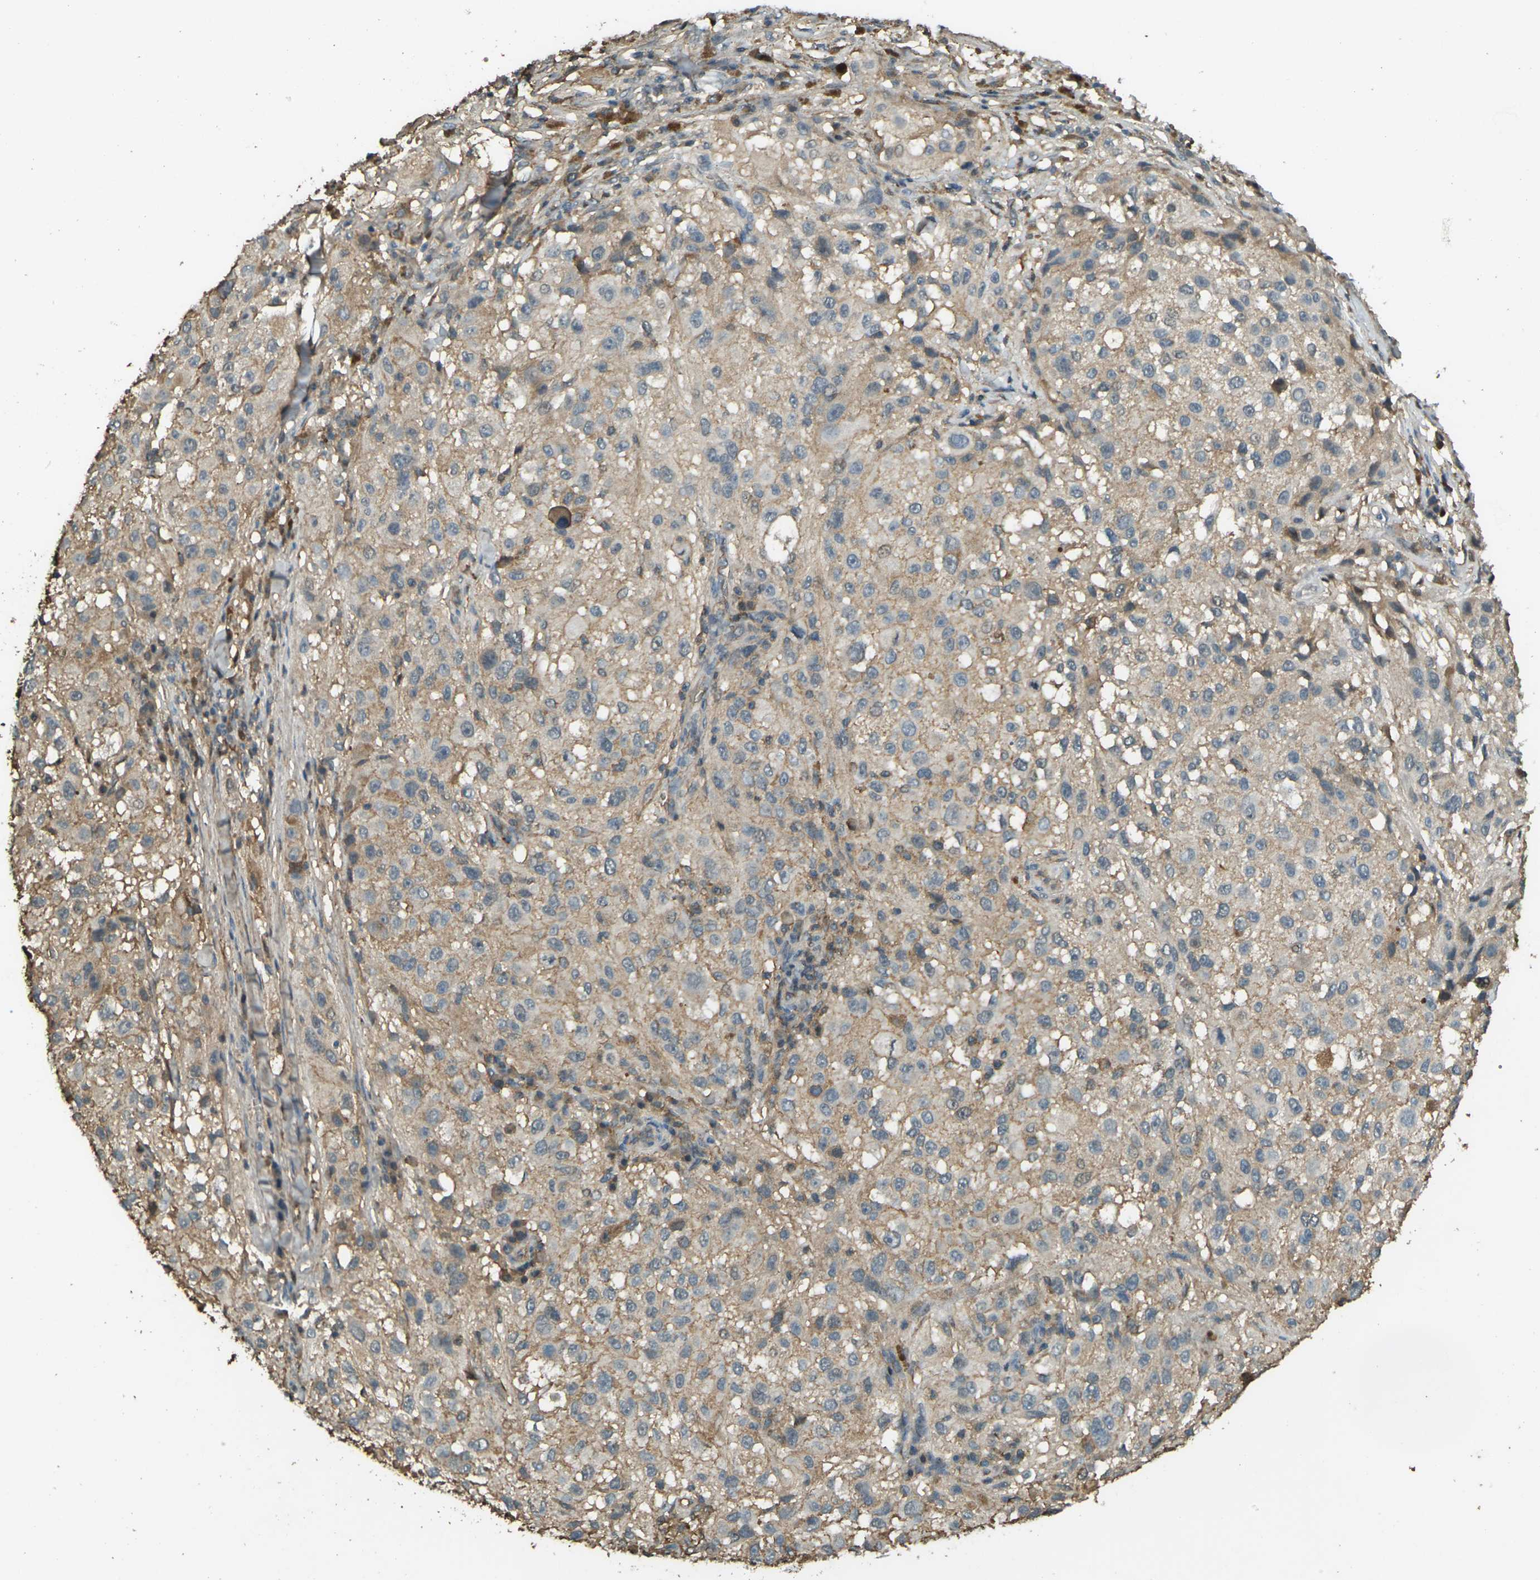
{"staining": {"intensity": "moderate", "quantity": ">75%", "location": "cytoplasmic/membranous"}, "tissue": "melanoma", "cell_type": "Tumor cells", "image_type": "cancer", "snomed": [{"axis": "morphology", "description": "Necrosis, NOS"}, {"axis": "morphology", "description": "Malignant melanoma, NOS"}, {"axis": "topography", "description": "Skin"}], "caption": "Malignant melanoma stained with immunohistochemistry exhibits moderate cytoplasmic/membranous expression in about >75% of tumor cells. The staining was performed using DAB (3,3'-diaminobenzidine), with brown indicating positive protein expression. Nuclei are stained blue with hematoxylin.", "gene": "CYP1B1", "patient": {"sex": "female", "age": 87}}